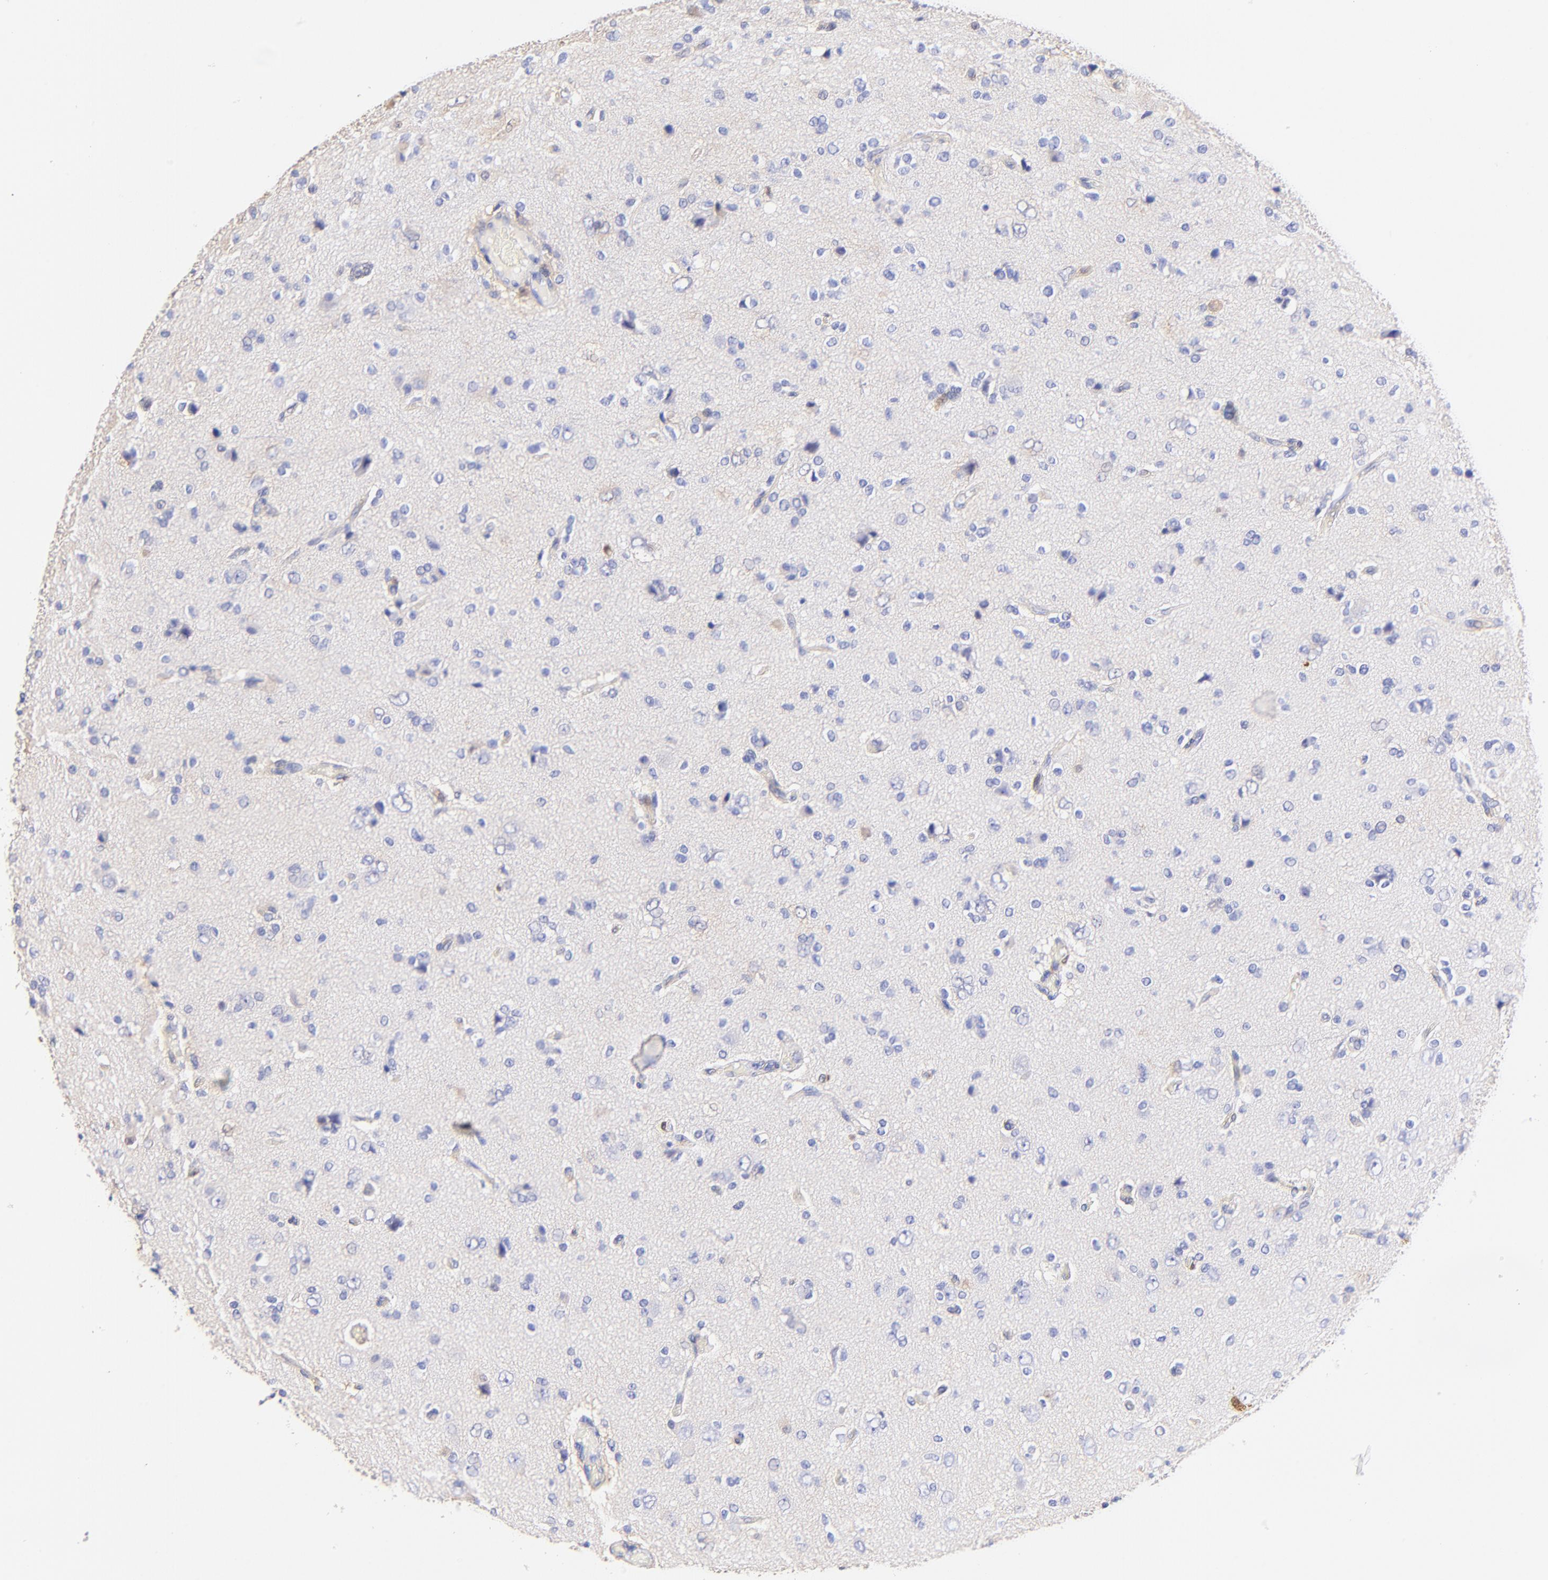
{"staining": {"intensity": "negative", "quantity": "none", "location": "none"}, "tissue": "glioma", "cell_type": "Tumor cells", "image_type": "cancer", "snomed": [{"axis": "morphology", "description": "Glioma, malignant, High grade"}, {"axis": "topography", "description": "Brain"}], "caption": "An immunohistochemistry (IHC) micrograph of malignant glioma (high-grade) is shown. There is no staining in tumor cells of malignant glioma (high-grade). The staining was performed using DAB to visualize the protein expression in brown, while the nuclei were stained in blue with hematoxylin (Magnification: 20x).", "gene": "ALDH1A1", "patient": {"sex": "male", "age": 47}}